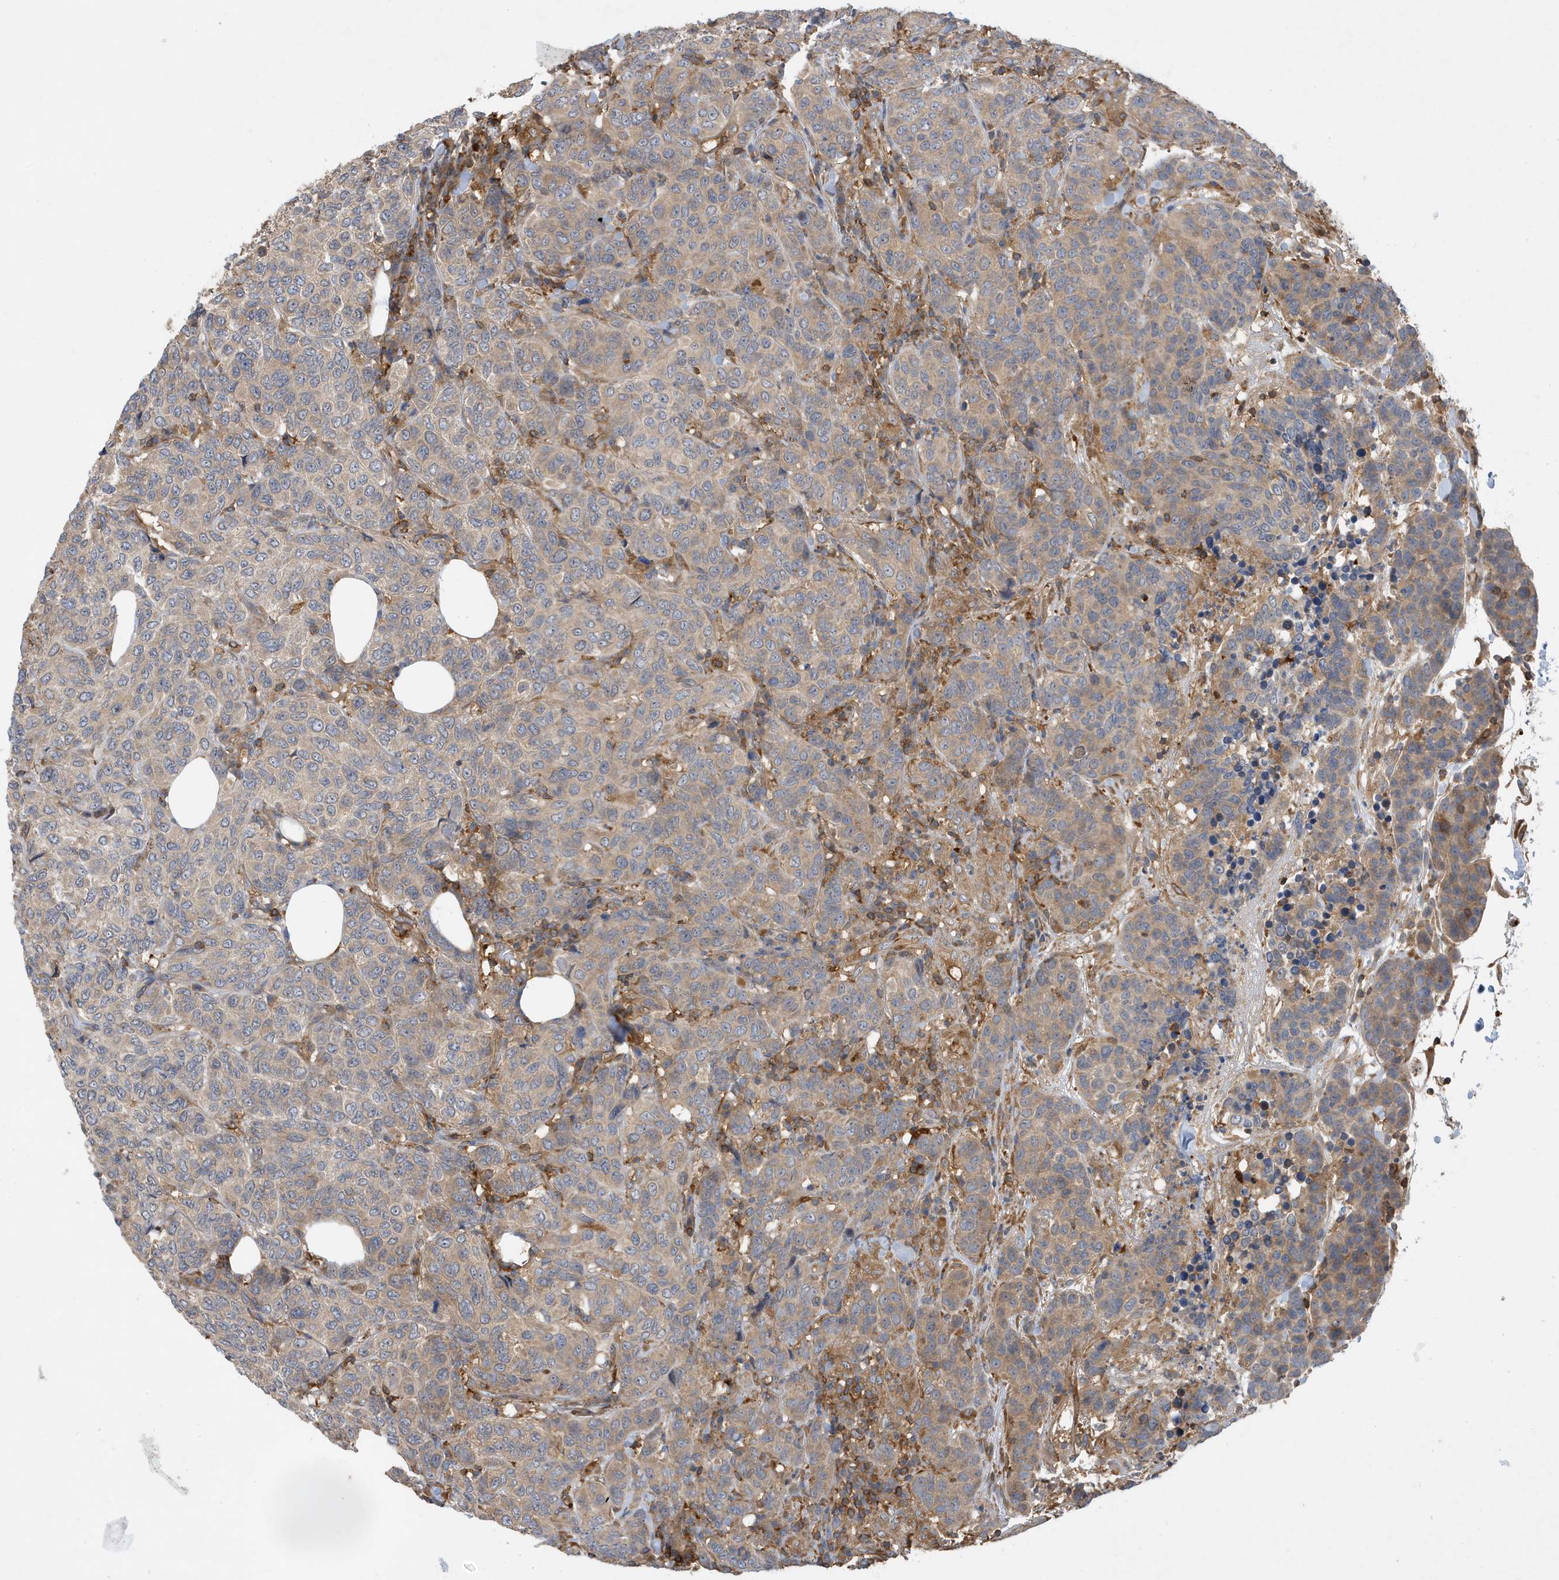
{"staining": {"intensity": "weak", "quantity": ">75%", "location": "cytoplasmic/membranous"}, "tissue": "breast cancer", "cell_type": "Tumor cells", "image_type": "cancer", "snomed": [{"axis": "morphology", "description": "Duct carcinoma"}, {"axis": "topography", "description": "Breast"}], "caption": "Immunohistochemical staining of breast intraductal carcinoma demonstrates weak cytoplasmic/membranous protein positivity in about >75% of tumor cells.", "gene": "LAPTM4A", "patient": {"sex": "female", "age": 55}}